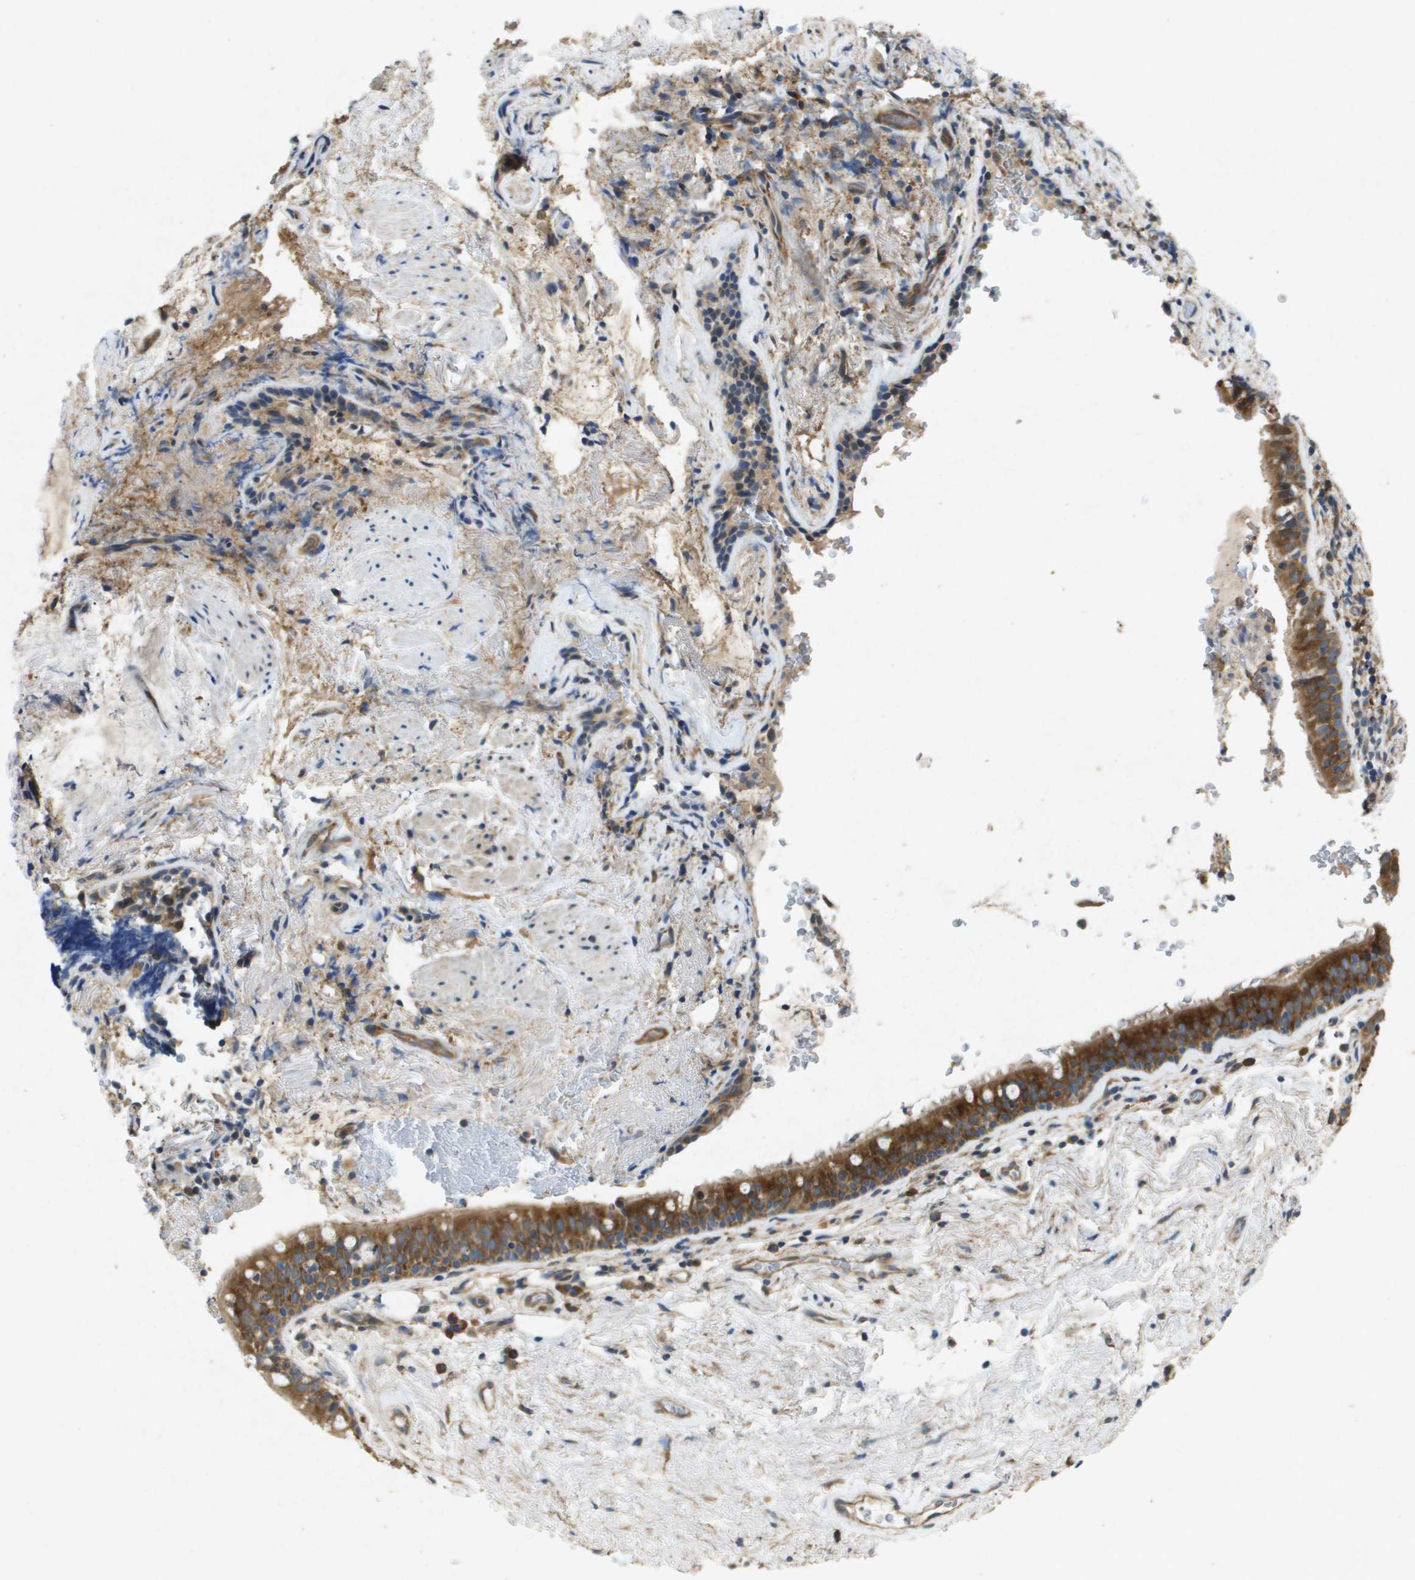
{"staining": {"intensity": "moderate", "quantity": ">75%", "location": "cytoplasmic/membranous"}, "tissue": "bronchus", "cell_type": "Respiratory epithelial cells", "image_type": "normal", "snomed": [{"axis": "morphology", "description": "Normal tissue, NOS"}, {"axis": "morphology", "description": "Inflammation, NOS"}, {"axis": "topography", "description": "Cartilage tissue"}, {"axis": "topography", "description": "Bronchus"}], "caption": "Immunohistochemical staining of normal human bronchus shows >75% levels of moderate cytoplasmic/membranous protein positivity in approximately >75% of respiratory epithelial cells. Using DAB (brown) and hematoxylin (blue) stains, captured at high magnification using brightfield microscopy.", "gene": "PTPRT", "patient": {"sex": "male", "age": 77}}